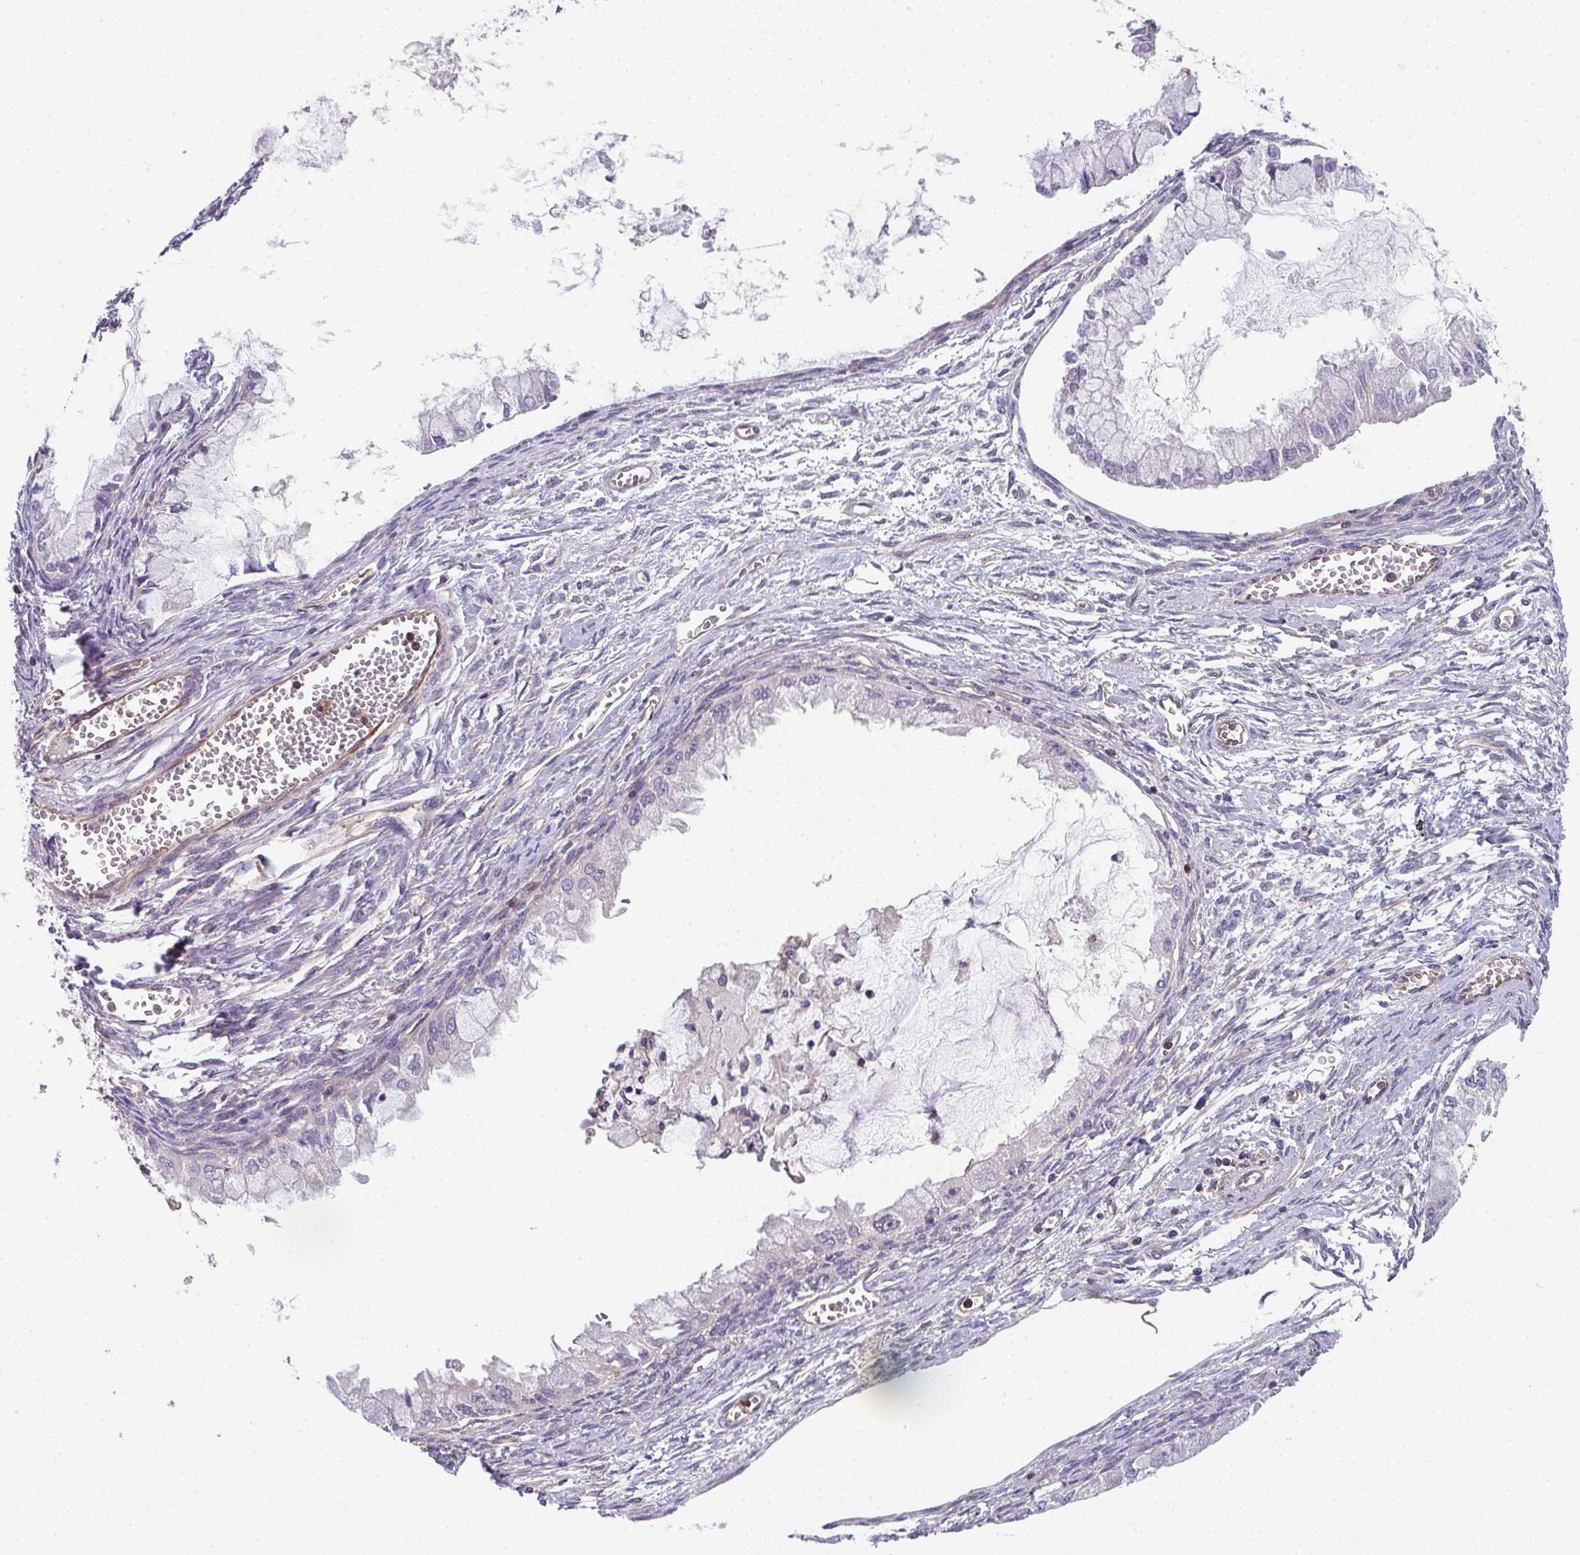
{"staining": {"intensity": "negative", "quantity": "none", "location": "none"}, "tissue": "ovarian cancer", "cell_type": "Tumor cells", "image_type": "cancer", "snomed": [{"axis": "morphology", "description": "Cystadenocarcinoma, mucinous, NOS"}, {"axis": "topography", "description": "Ovary"}], "caption": "Ovarian mucinous cystadenocarcinoma was stained to show a protein in brown. There is no significant expression in tumor cells.", "gene": "TMEM229A", "patient": {"sex": "female", "age": 34}}